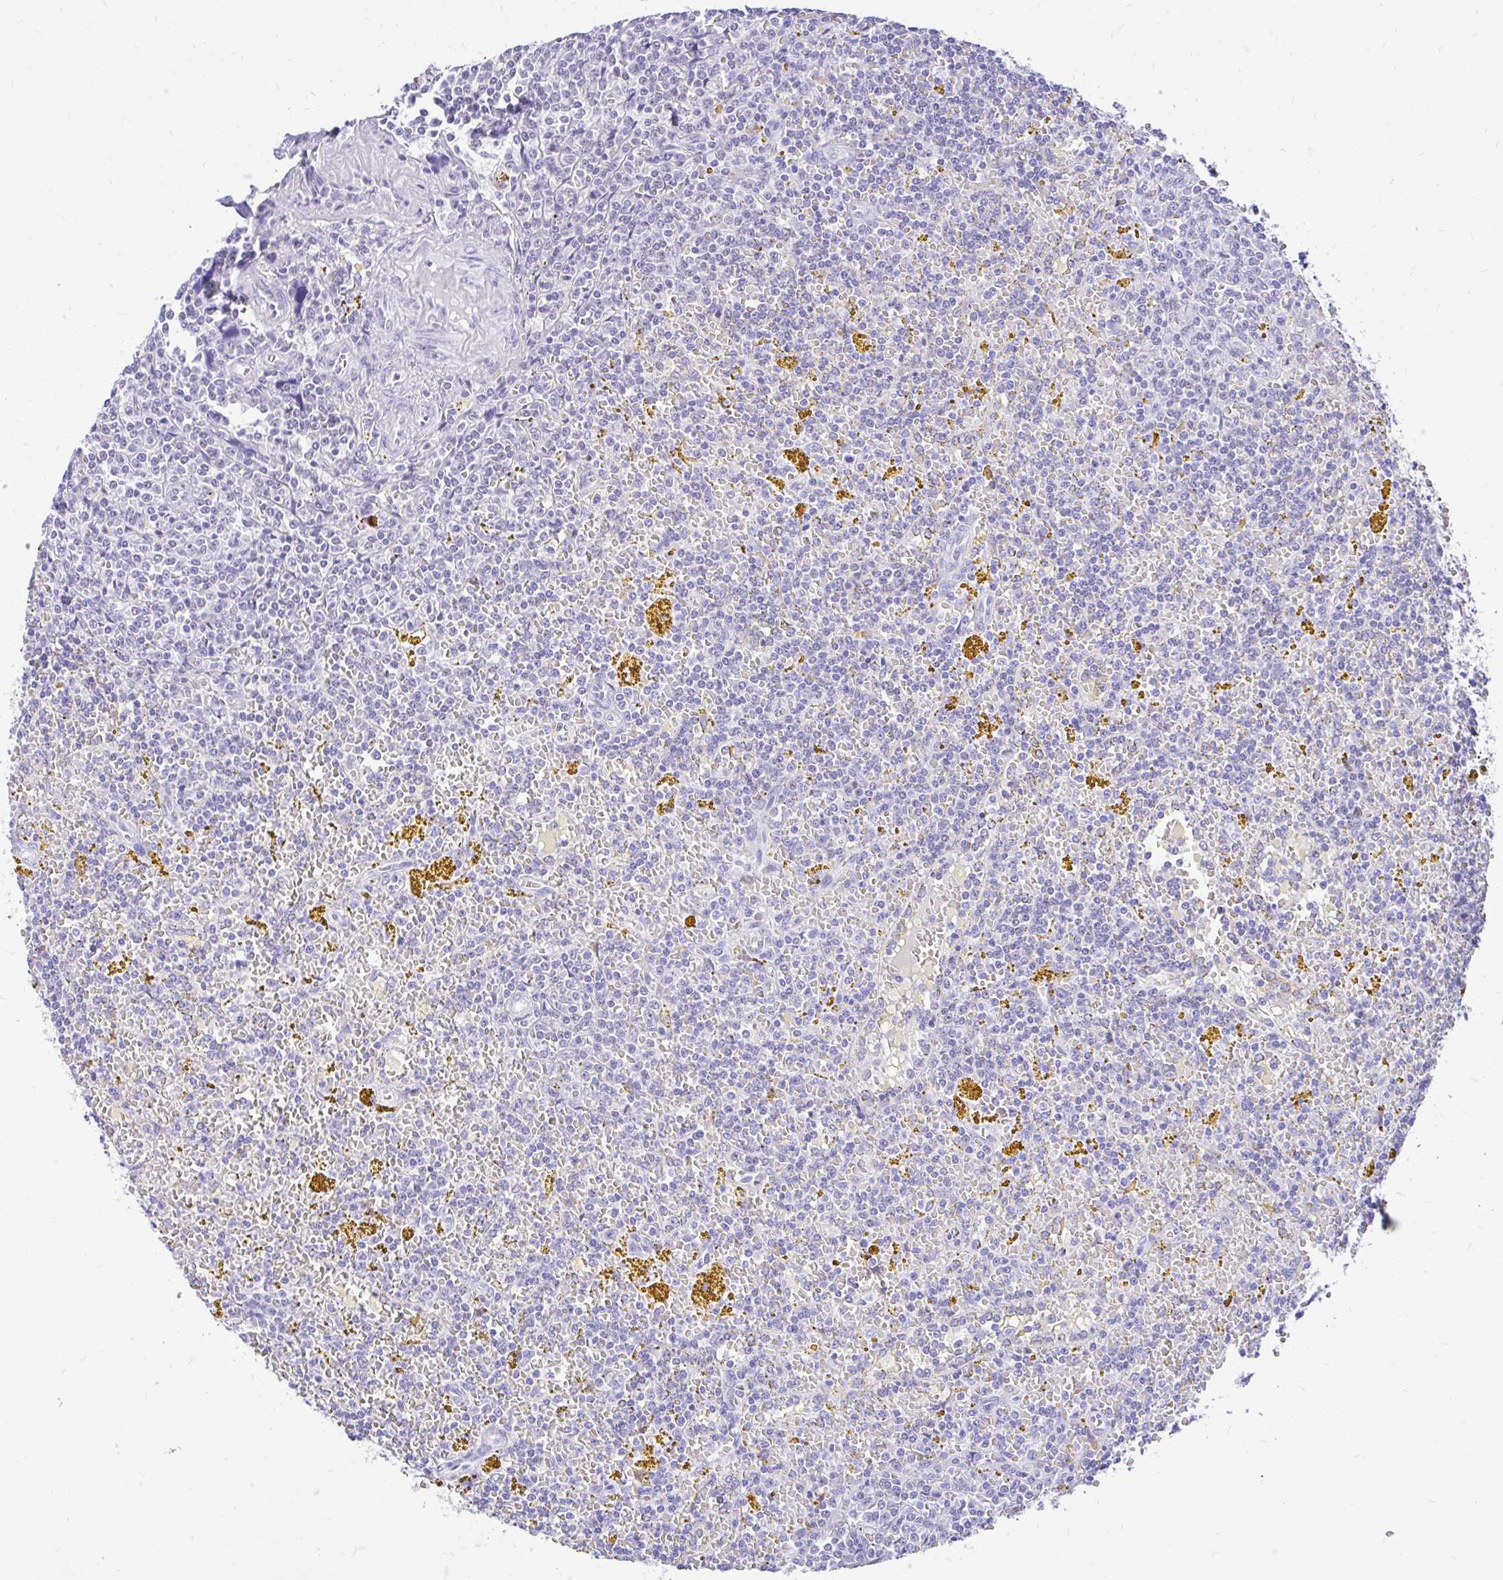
{"staining": {"intensity": "negative", "quantity": "none", "location": "none"}, "tissue": "lymphoma", "cell_type": "Tumor cells", "image_type": "cancer", "snomed": [{"axis": "morphology", "description": "Malignant lymphoma, non-Hodgkin's type, Low grade"}, {"axis": "topography", "description": "Spleen"}, {"axis": "topography", "description": "Lymph node"}], "caption": "Tumor cells show no significant protein expression in malignant lymphoma, non-Hodgkin's type (low-grade).", "gene": "GLB1L2", "patient": {"sex": "female", "age": 66}}